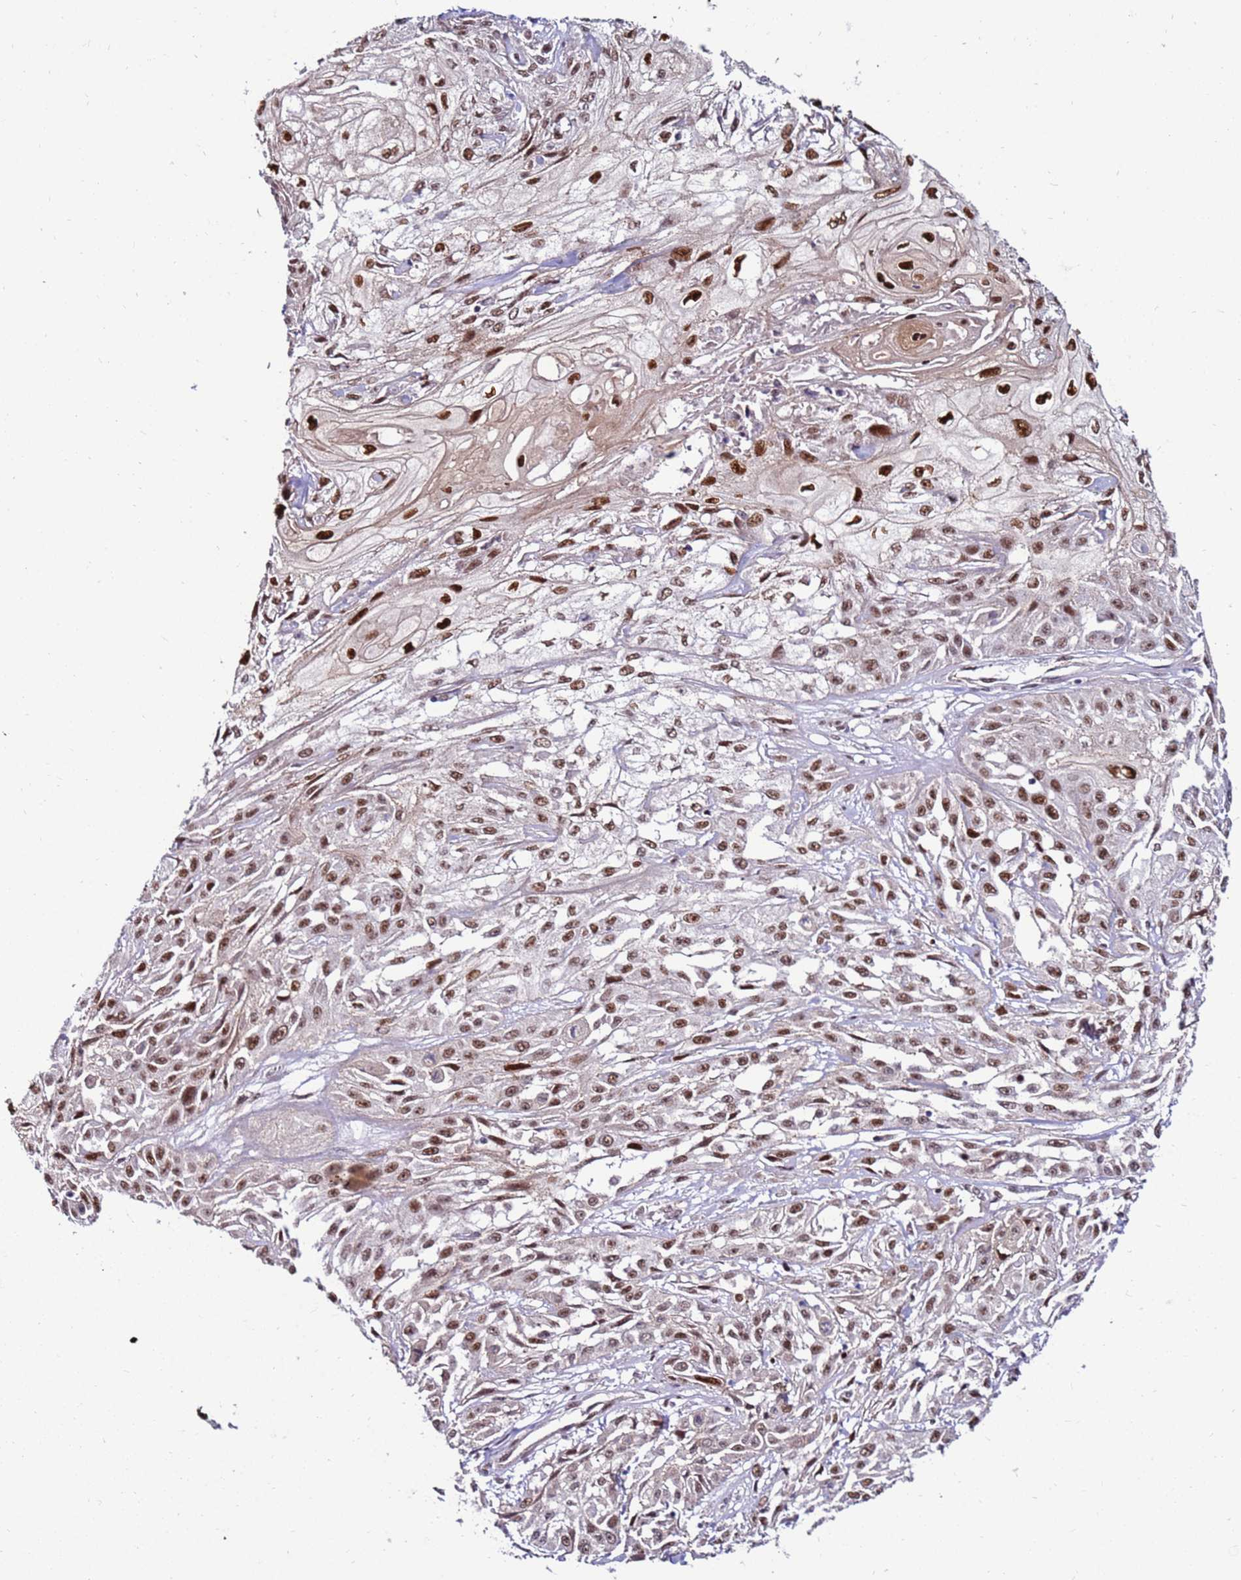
{"staining": {"intensity": "moderate", "quantity": ">75%", "location": "nuclear"}, "tissue": "skin cancer", "cell_type": "Tumor cells", "image_type": "cancer", "snomed": [{"axis": "morphology", "description": "Squamous cell carcinoma, NOS"}, {"axis": "morphology", "description": "Squamous cell carcinoma, metastatic, NOS"}, {"axis": "topography", "description": "Skin"}, {"axis": "topography", "description": "Lymph node"}], "caption": "Squamous cell carcinoma (skin) tissue reveals moderate nuclear staining in approximately >75% of tumor cells, visualized by immunohistochemistry.", "gene": "KPNA4", "patient": {"sex": "male", "age": 75}}